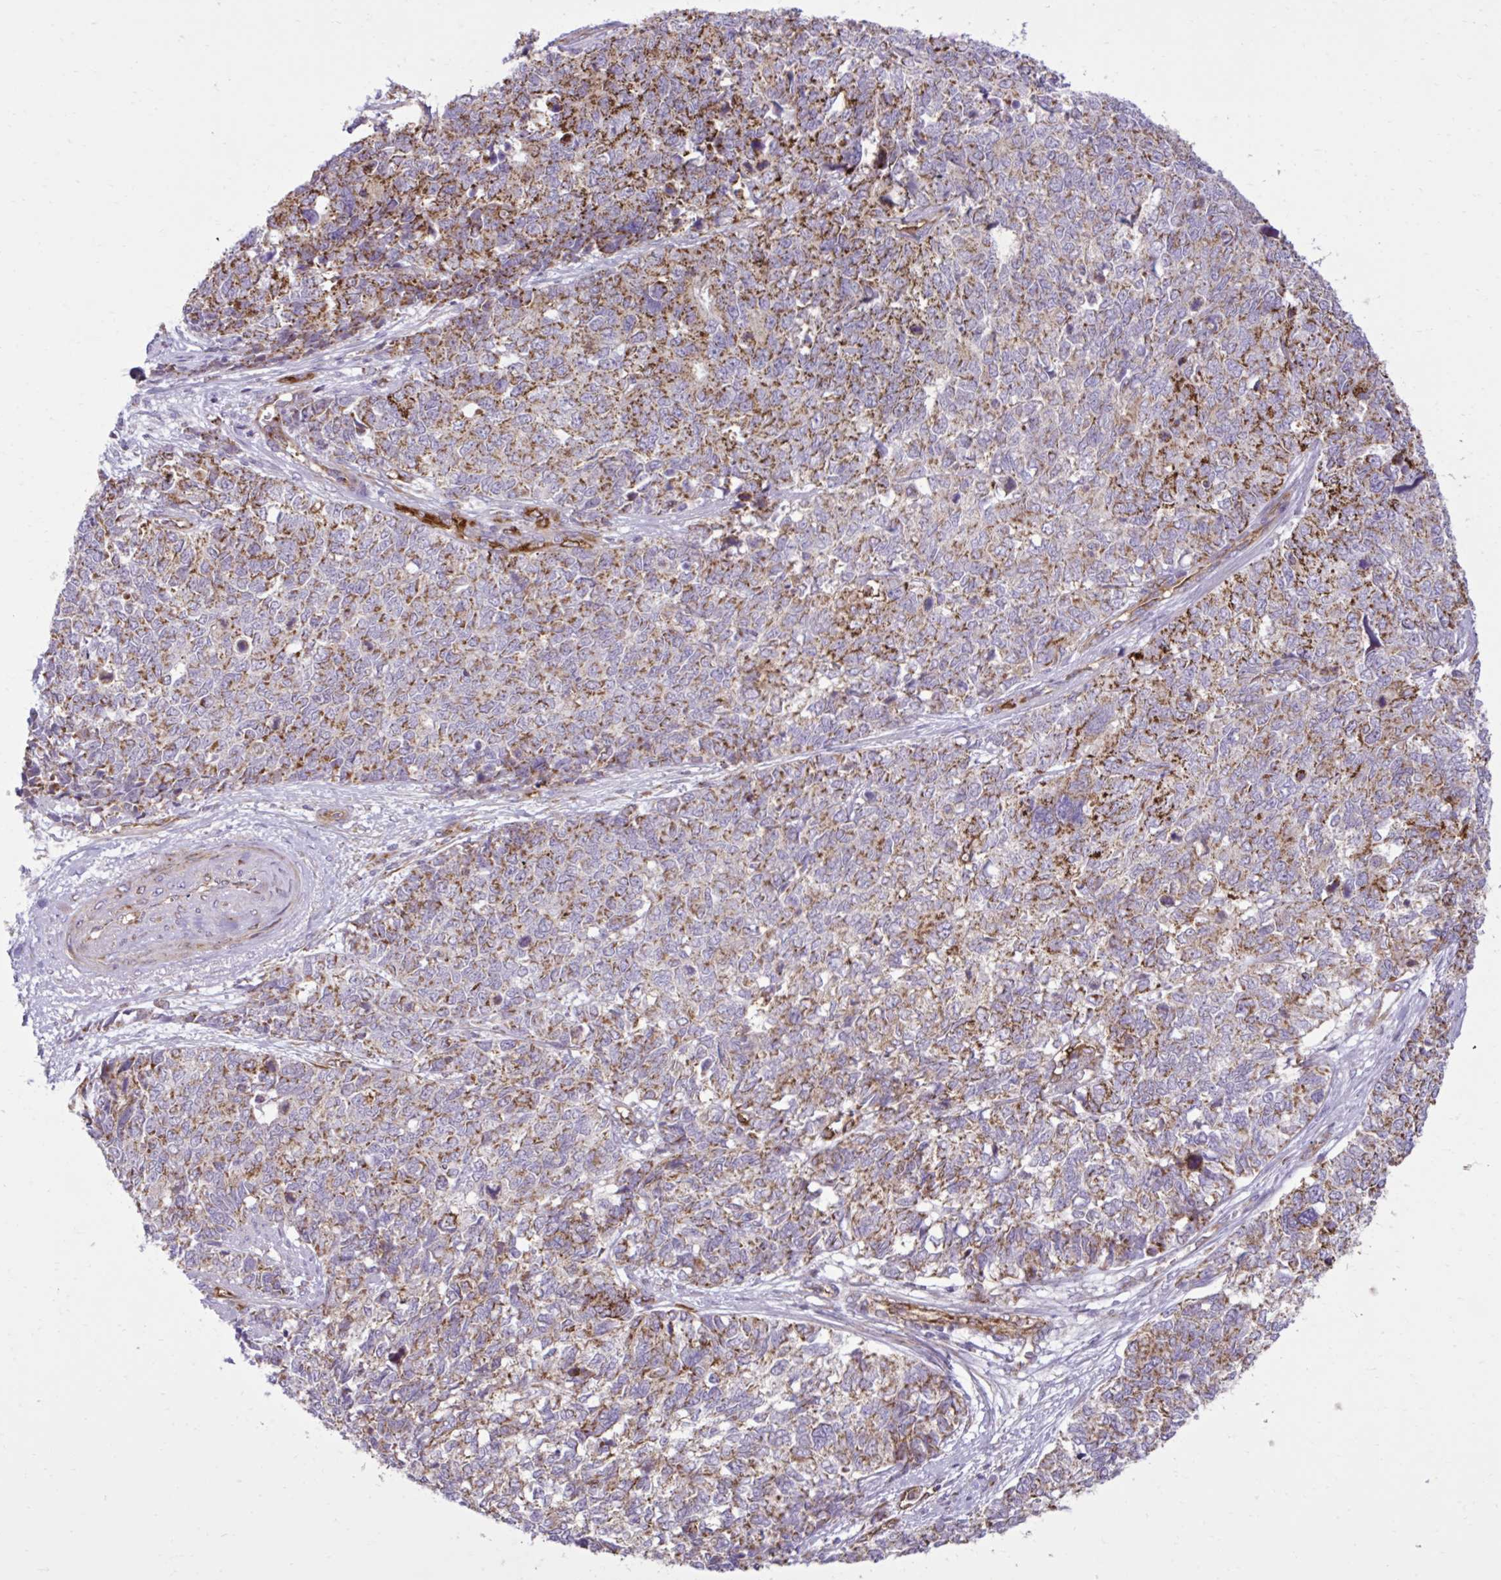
{"staining": {"intensity": "moderate", "quantity": ">75%", "location": "cytoplasmic/membranous"}, "tissue": "cervical cancer", "cell_type": "Tumor cells", "image_type": "cancer", "snomed": [{"axis": "morphology", "description": "Adenocarcinoma, NOS"}, {"axis": "topography", "description": "Cervix"}], "caption": "Cervical cancer (adenocarcinoma) was stained to show a protein in brown. There is medium levels of moderate cytoplasmic/membranous expression in about >75% of tumor cells. Immunohistochemistry (ihc) stains the protein in brown and the nuclei are stained blue.", "gene": "LIMS1", "patient": {"sex": "female", "age": 63}}